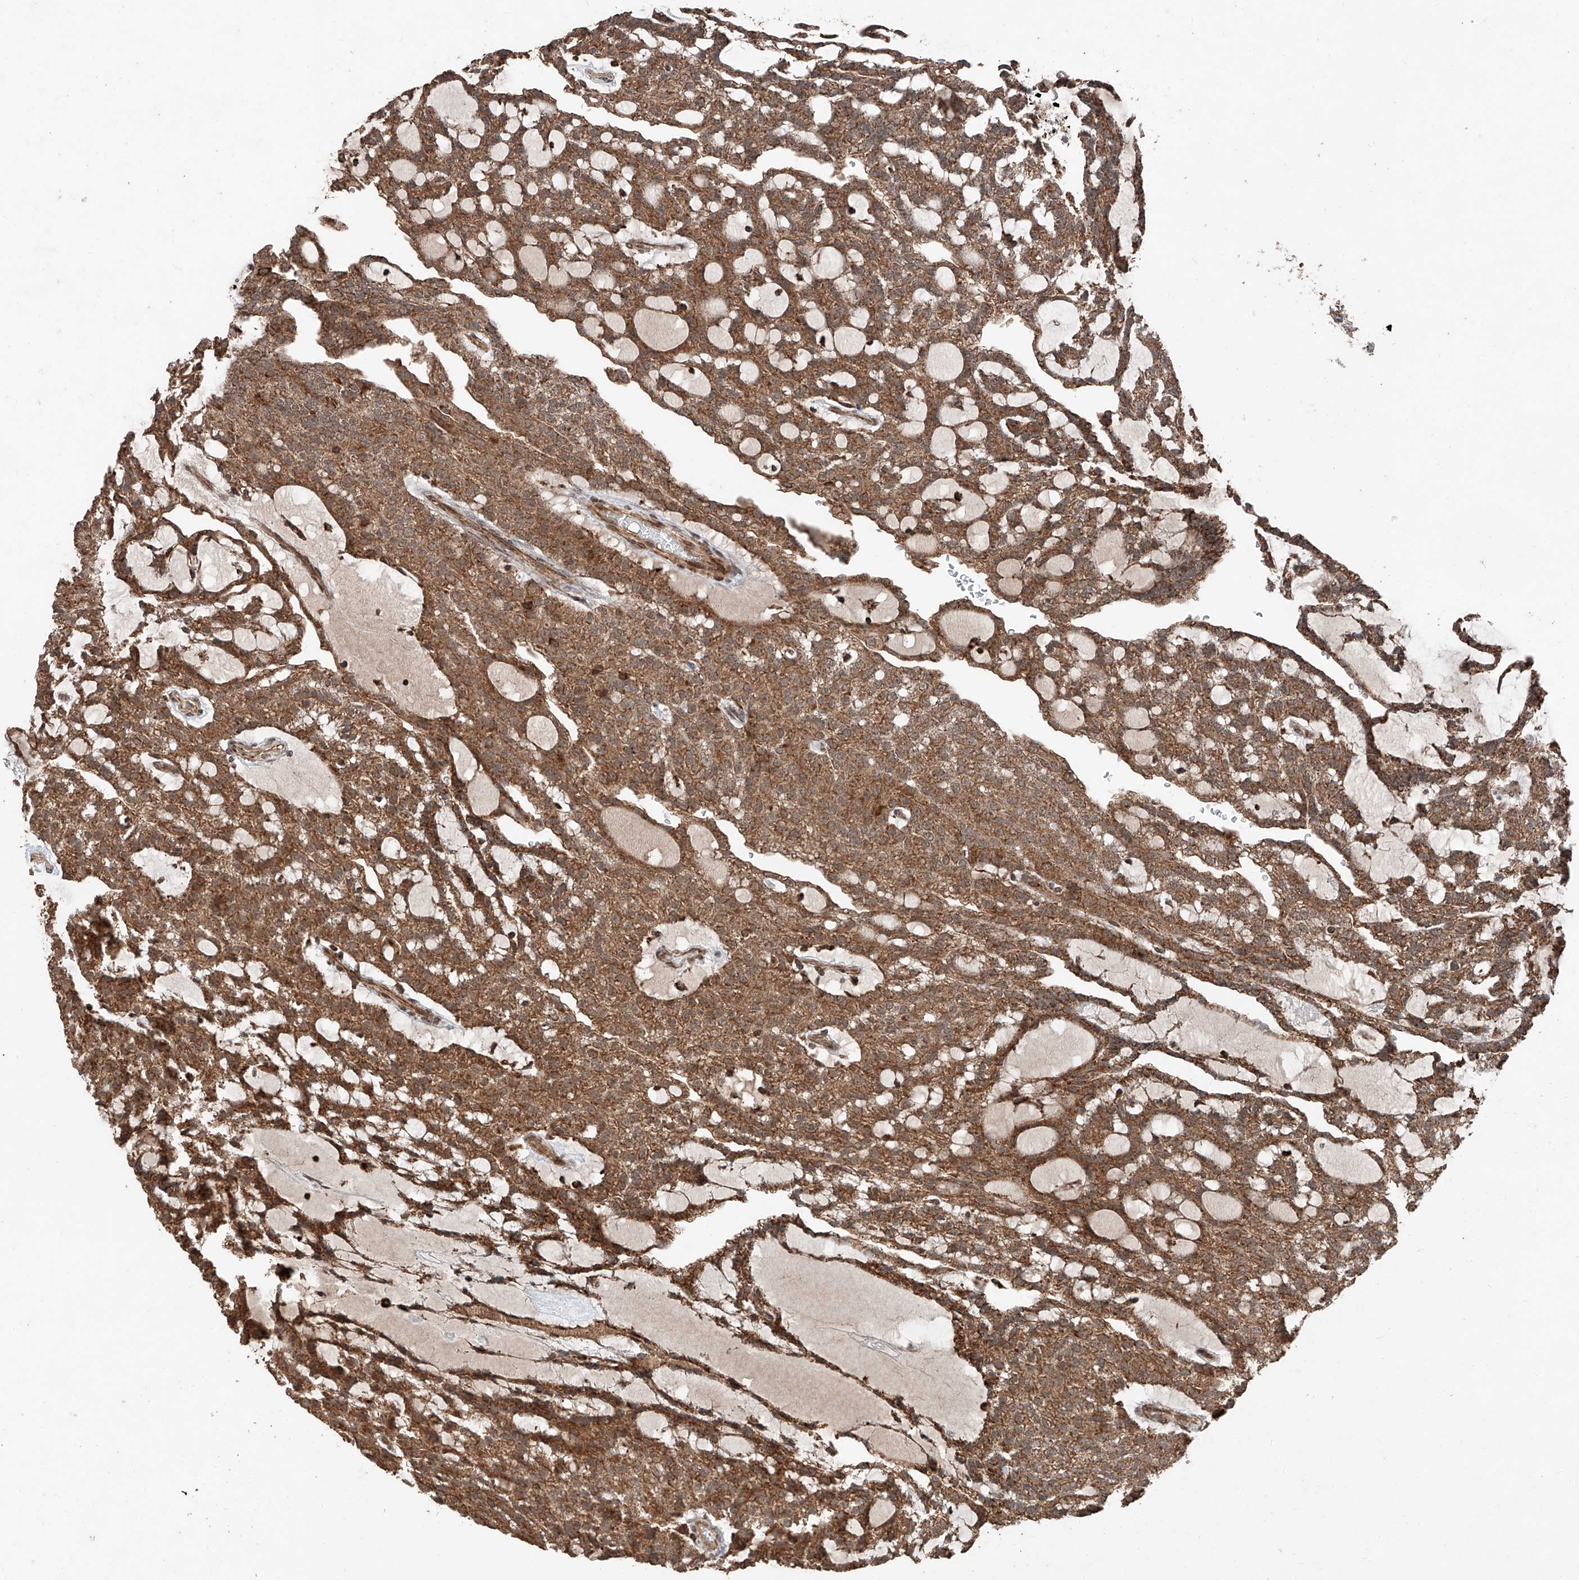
{"staining": {"intensity": "moderate", "quantity": ">75%", "location": "cytoplasmic/membranous"}, "tissue": "renal cancer", "cell_type": "Tumor cells", "image_type": "cancer", "snomed": [{"axis": "morphology", "description": "Adenocarcinoma, NOS"}, {"axis": "topography", "description": "Kidney"}], "caption": "Immunohistochemistry (IHC) micrograph of human renal cancer stained for a protein (brown), which demonstrates medium levels of moderate cytoplasmic/membranous positivity in about >75% of tumor cells.", "gene": "ZSCAN29", "patient": {"sex": "male", "age": 63}}